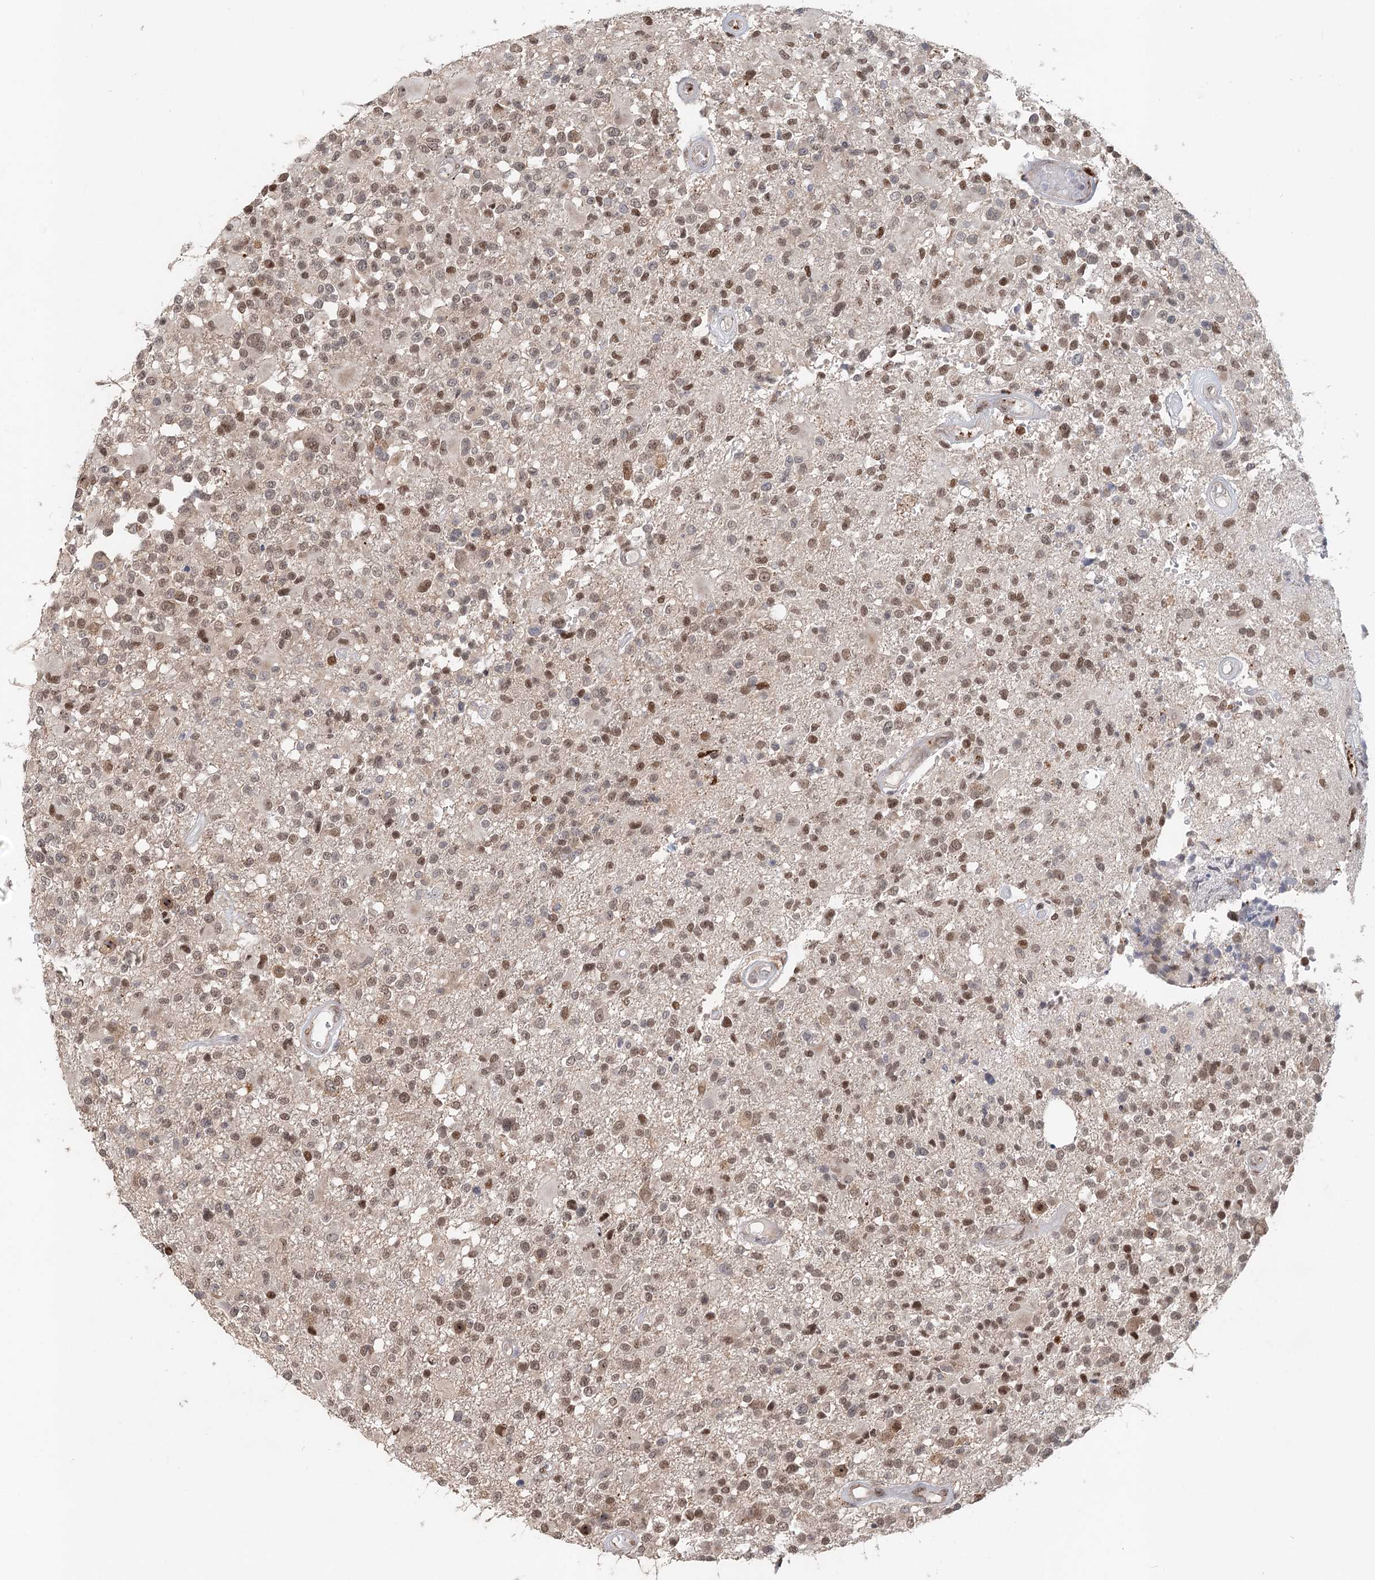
{"staining": {"intensity": "moderate", "quantity": ">75%", "location": "nuclear"}, "tissue": "glioma", "cell_type": "Tumor cells", "image_type": "cancer", "snomed": [{"axis": "morphology", "description": "Glioma, malignant, High grade"}, {"axis": "morphology", "description": "Glioblastoma, NOS"}, {"axis": "topography", "description": "Brain"}], "caption": "This photomicrograph reveals immunohistochemistry (IHC) staining of high-grade glioma (malignant), with medium moderate nuclear positivity in about >75% of tumor cells.", "gene": "BNIP5", "patient": {"sex": "male", "age": 60}}